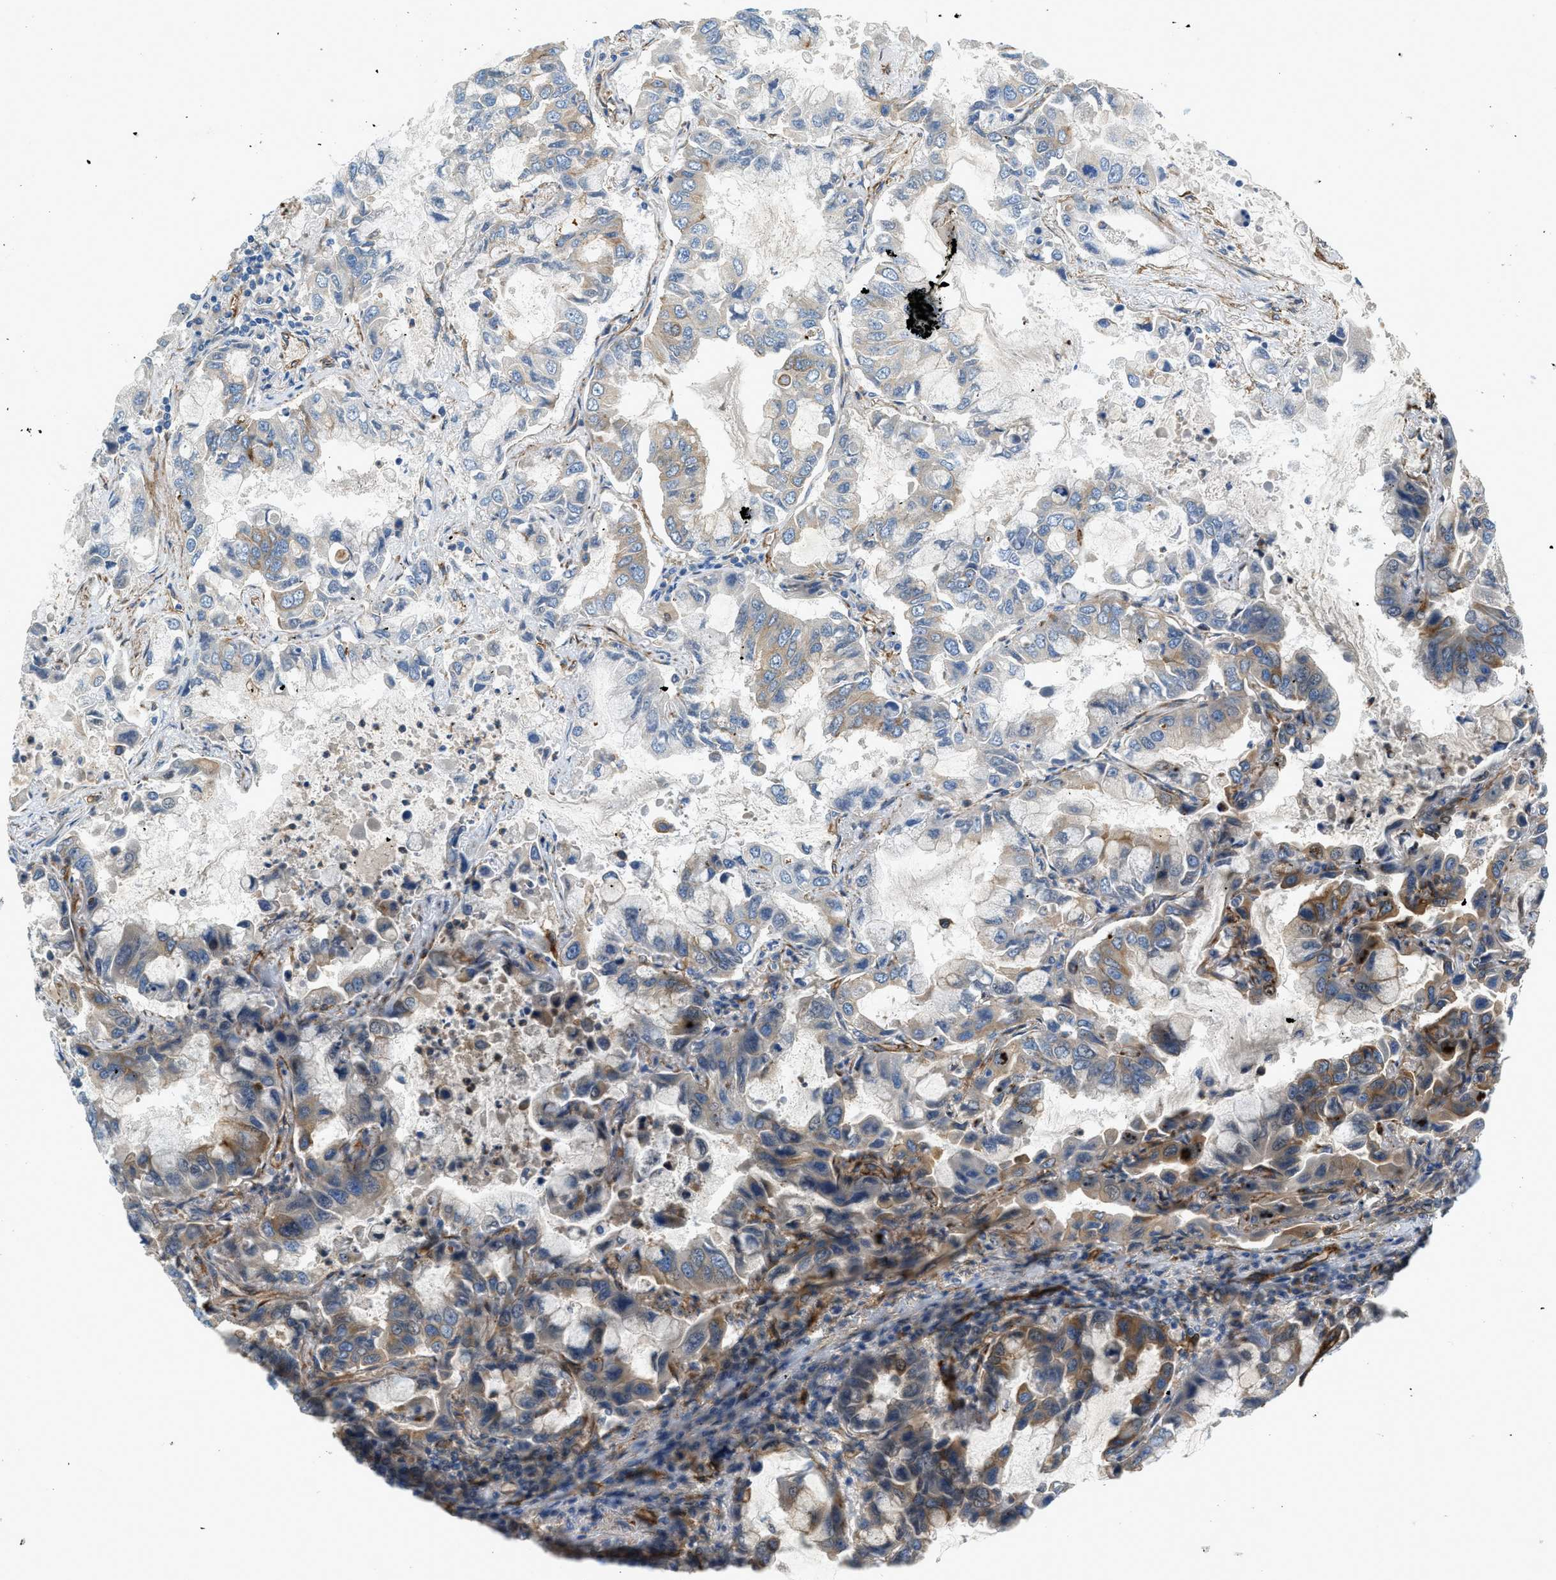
{"staining": {"intensity": "moderate", "quantity": "<25%", "location": "cytoplasmic/membranous"}, "tissue": "lung cancer", "cell_type": "Tumor cells", "image_type": "cancer", "snomed": [{"axis": "morphology", "description": "Adenocarcinoma, NOS"}, {"axis": "topography", "description": "Lung"}], "caption": "The histopathology image exhibits a brown stain indicating the presence of a protein in the cytoplasmic/membranous of tumor cells in lung cancer.", "gene": "HIP1", "patient": {"sex": "male", "age": 64}}